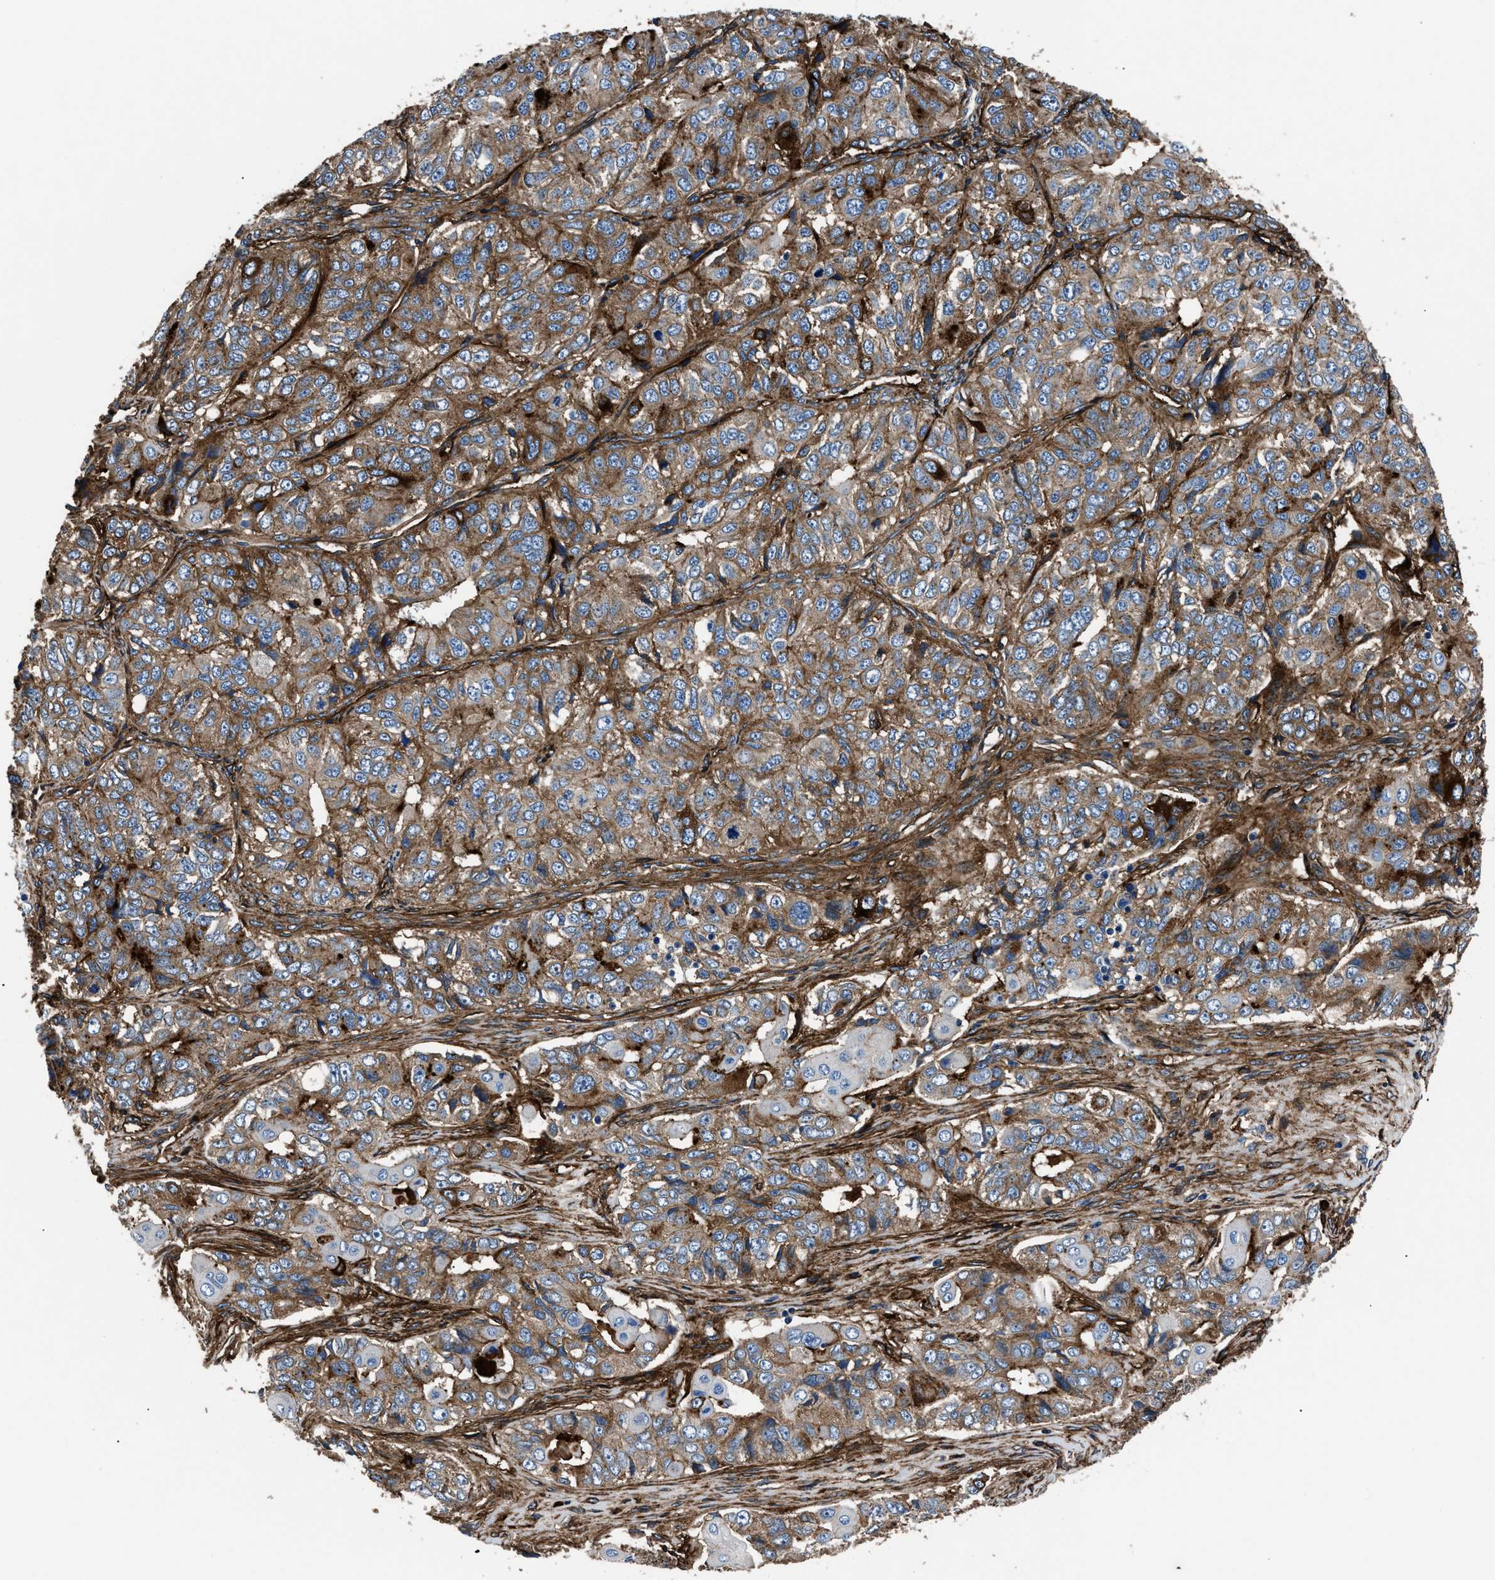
{"staining": {"intensity": "moderate", "quantity": ">75%", "location": "cytoplasmic/membranous"}, "tissue": "ovarian cancer", "cell_type": "Tumor cells", "image_type": "cancer", "snomed": [{"axis": "morphology", "description": "Carcinoma, endometroid"}, {"axis": "topography", "description": "Ovary"}], "caption": "Human ovarian cancer (endometroid carcinoma) stained with a brown dye exhibits moderate cytoplasmic/membranous positive expression in approximately >75% of tumor cells.", "gene": "CD276", "patient": {"sex": "female", "age": 51}}